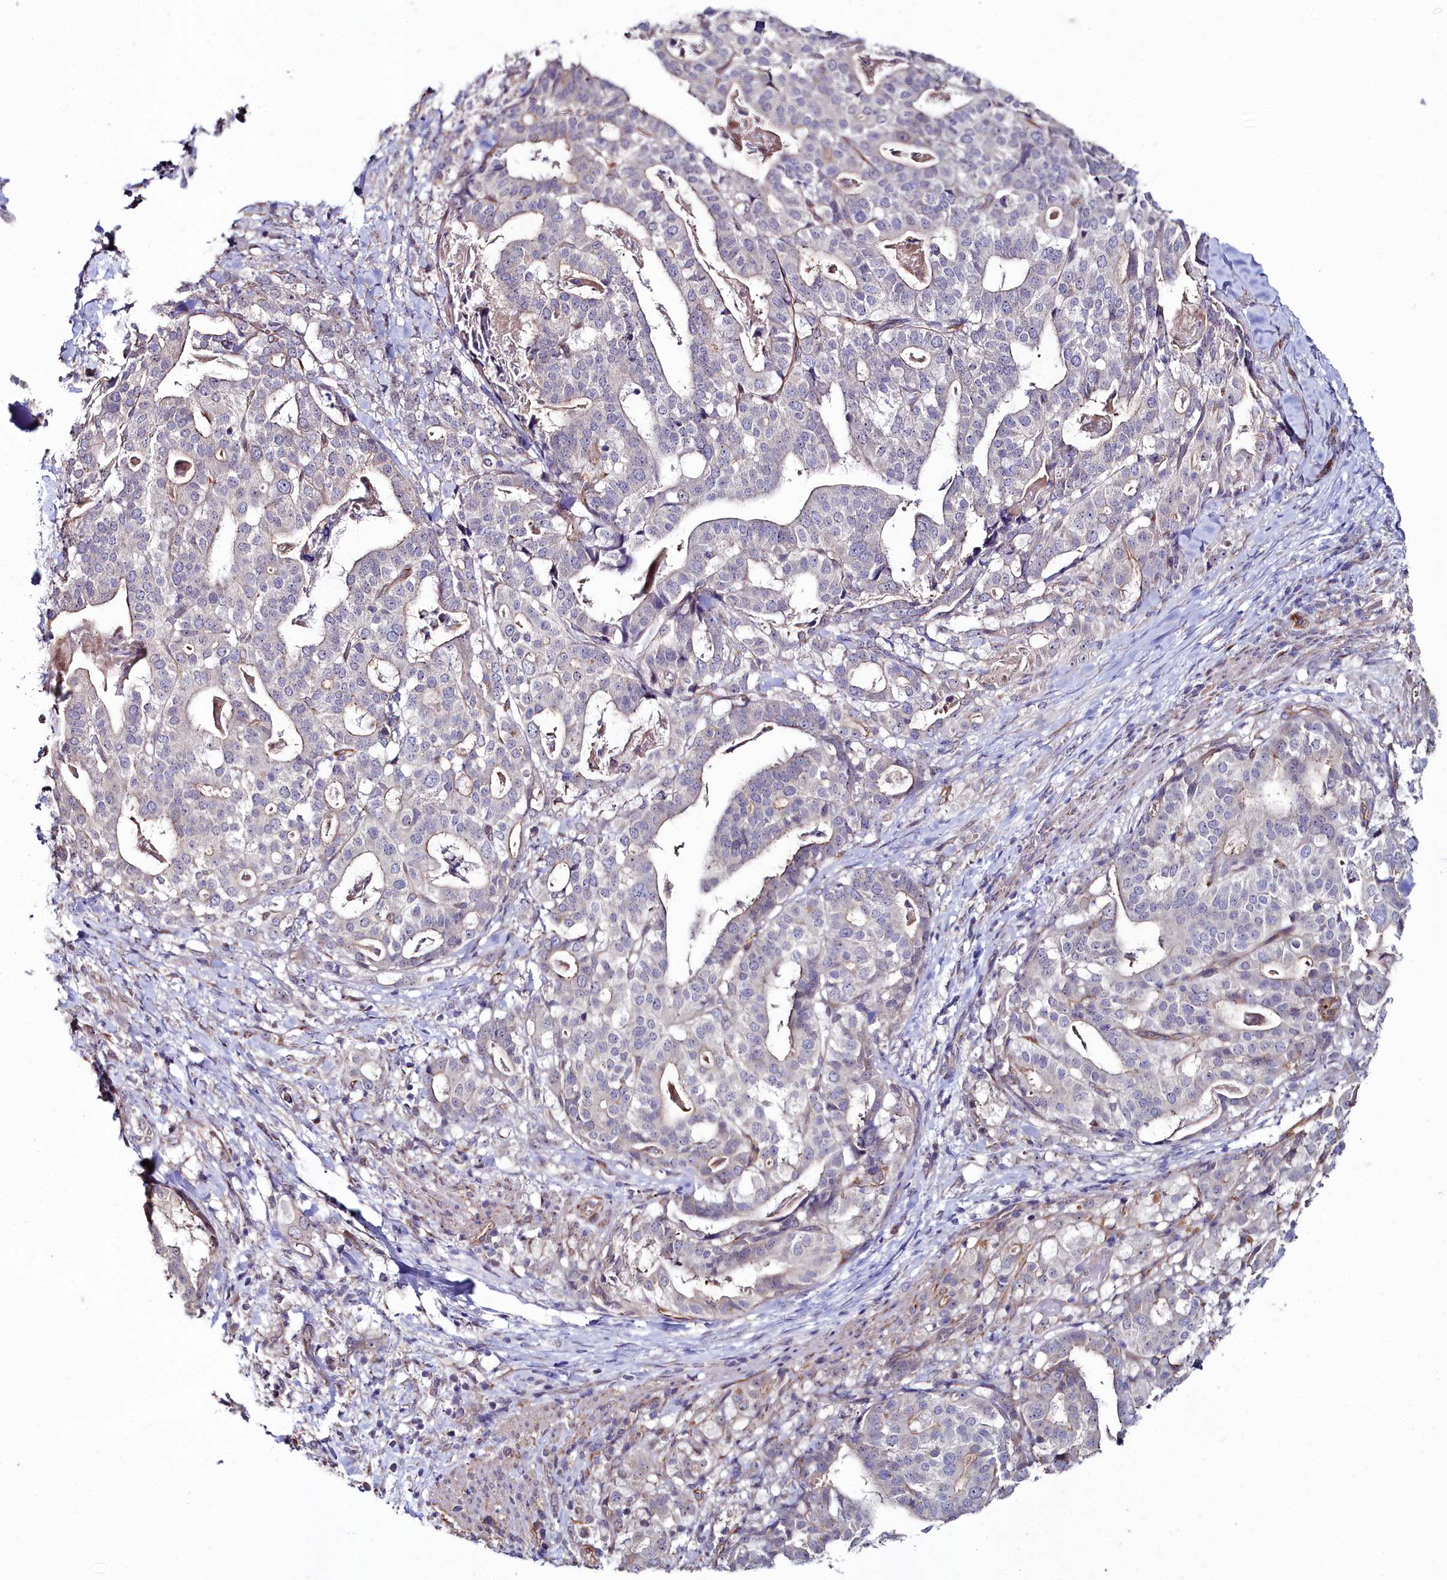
{"staining": {"intensity": "weak", "quantity": "<25%", "location": "cytoplasmic/membranous"}, "tissue": "stomach cancer", "cell_type": "Tumor cells", "image_type": "cancer", "snomed": [{"axis": "morphology", "description": "Adenocarcinoma, NOS"}, {"axis": "topography", "description": "Stomach"}], "caption": "High power microscopy histopathology image of an immunohistochemistry (IHC) photomicrograph of stomach cancer, revealing no significant expression in tumor cells.", "gene": "C4orf19", "patient": {"sex": "male", "age": 48}}